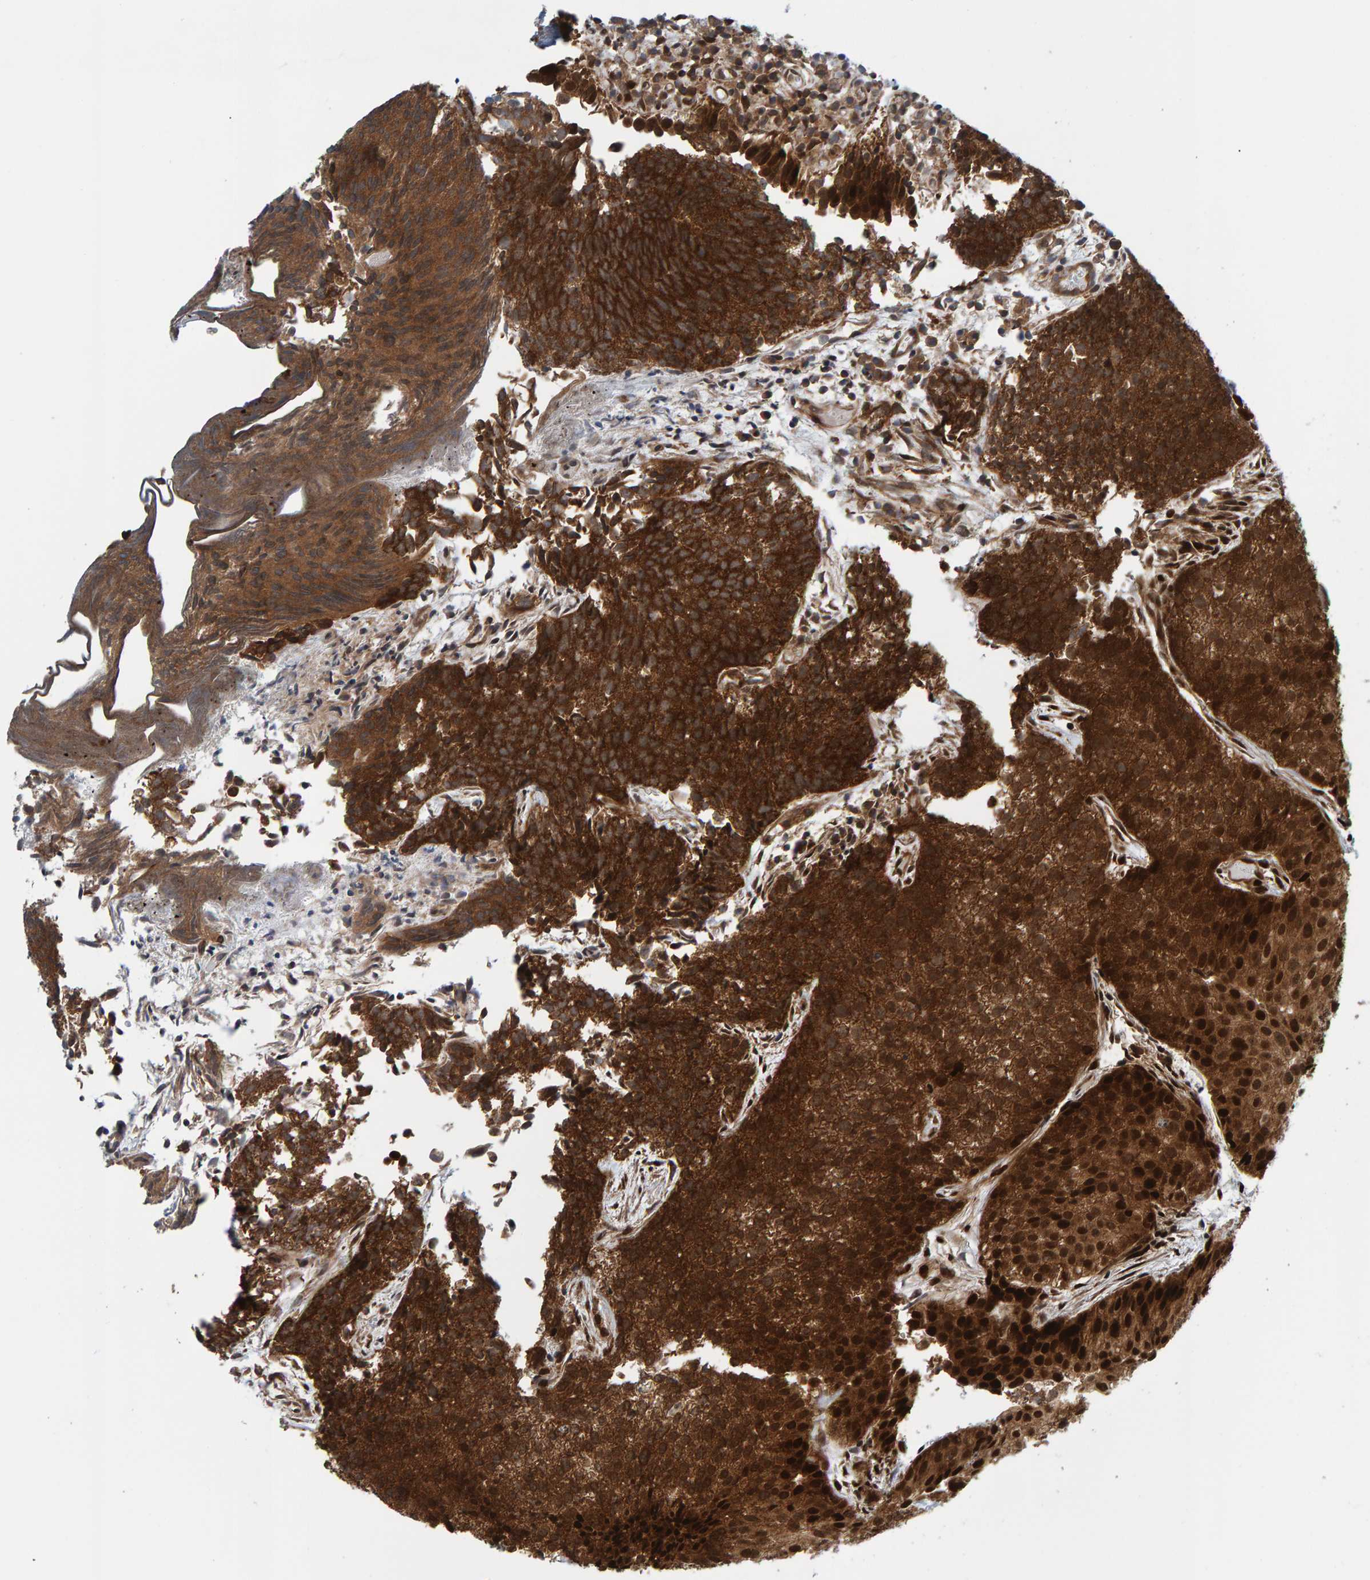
{"staining": {"intensity": "strong", "quantity": ">75%", "location": "cytoplasmic/membranous,nuclear"}, "tissue": "urothelial cancer", "cell_type": "Tumor cells", "image_type": "cancer", "snomed": [{"axis": "morphology", "description": "Urothelial carcinoma, Low grade"}, {"axis": "topography", "description": "Urinary bladder"}], "caption": "Immunohistochemistry staining of low-grade urothelial carcinoma, which displays high levels of strong cytoplasmic/membranous and nuclear expression in about >75% of tumor cells indicating strong cytoplasmic/membranous and nuclear protein positivity. The staining was performed using DAB (brown) for protein detection and nuclei were counterstained in hematoxylin (blue).", "gene": "ZNF366", "patient": {"sex": "male", "age": 86}}